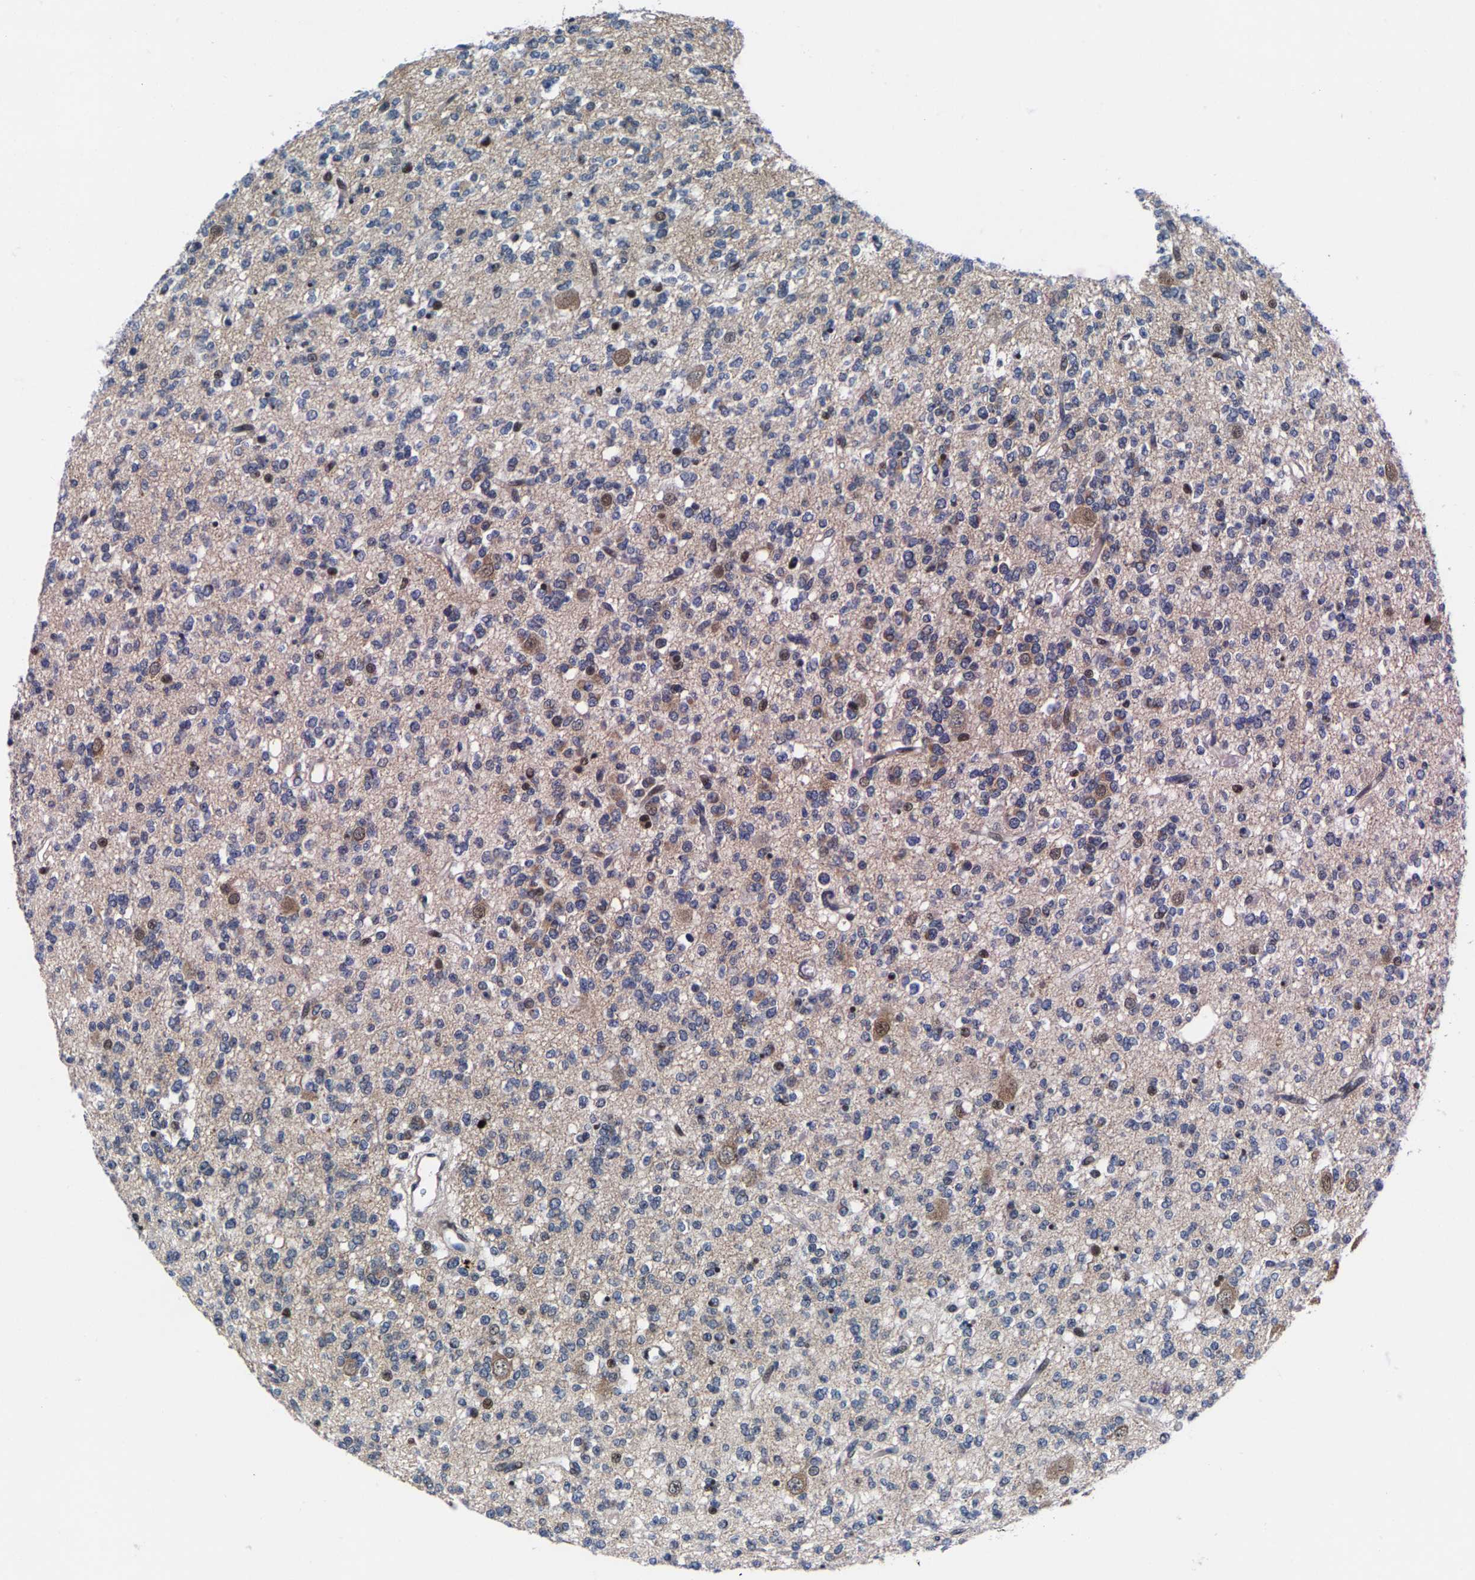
{"staining": {"intensity": "weak", "quantity": "25%-75%", "location": "cytoplasmic/membranous"}, "tissue": "glioma", "cell_type": "Tumor cells", "image_type": "cancer", "snomed": [{"axis": "morphology", "description": "Glioma, malignant, Low grade"}, {"axis": "topography", "description": "Brain"}], "caption": "Tumor cells reveal low levels of weak cytoplasmic/membranous staining in approximately 25%-75% of cells in malignant low-grade glioma.", "gene": "GTPBP10", "patient": {"sex": "male", "age": 38}}